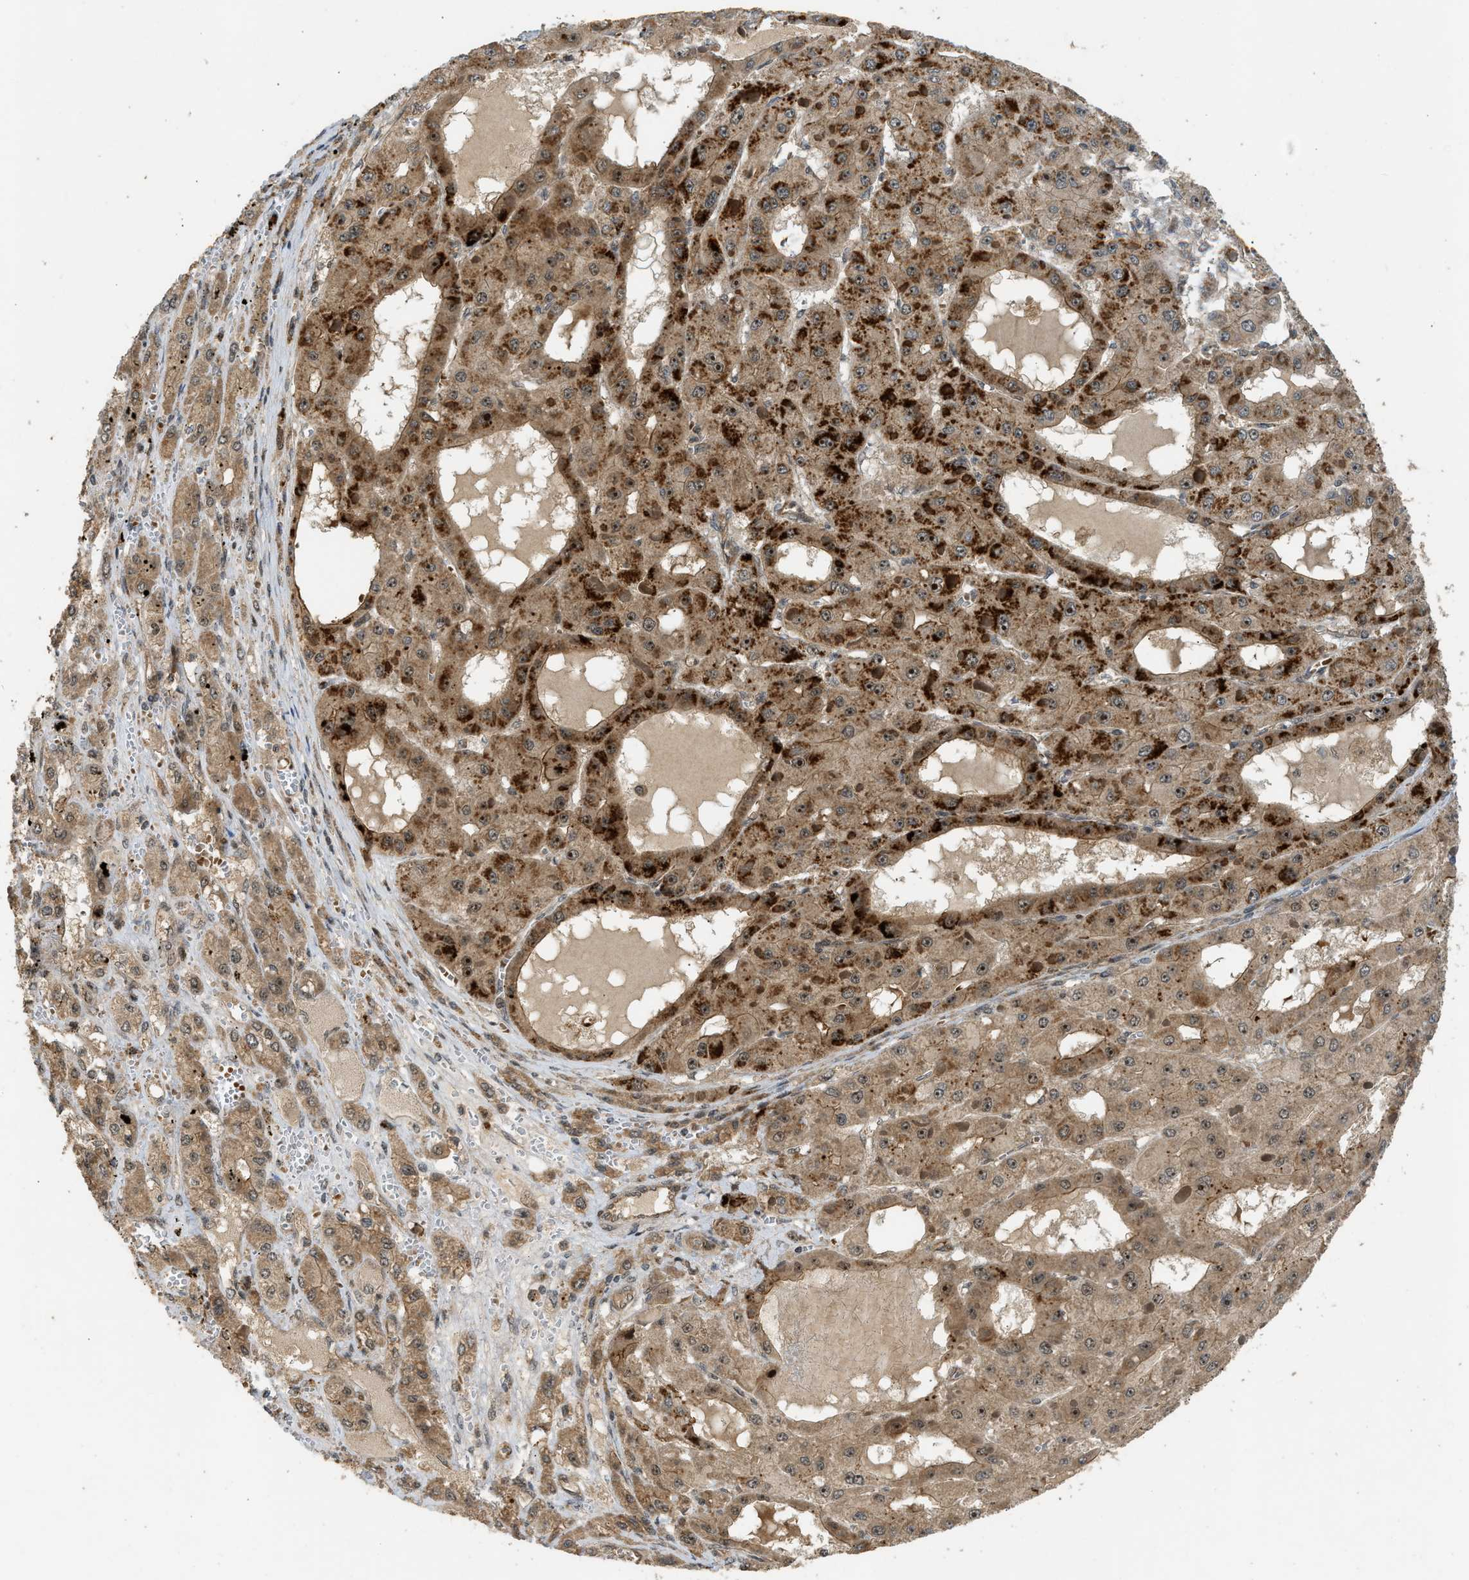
{"staining": {"intensity": "strong", "quantity": ">75%", "location": "cytoplasmic/membranous,nuclear"}, "tissue": "liver cancer", "cell_type": "Tumor cells", "image_type": "cancer", "snomed": [{"axis": "morphology", "description": "Carcinoma, Hepatocellular, NOS"}, {"axis": "topography", "description": "Liver"}], "caption": "Protein analysis of hepatocellular carcinoma (liver) tissue displays strong cytoplasmic/membranous and nuclear staining in about >75% of tumor cells.", "gene": "GET1", "patient": {"sex": "female", "age": 73}}